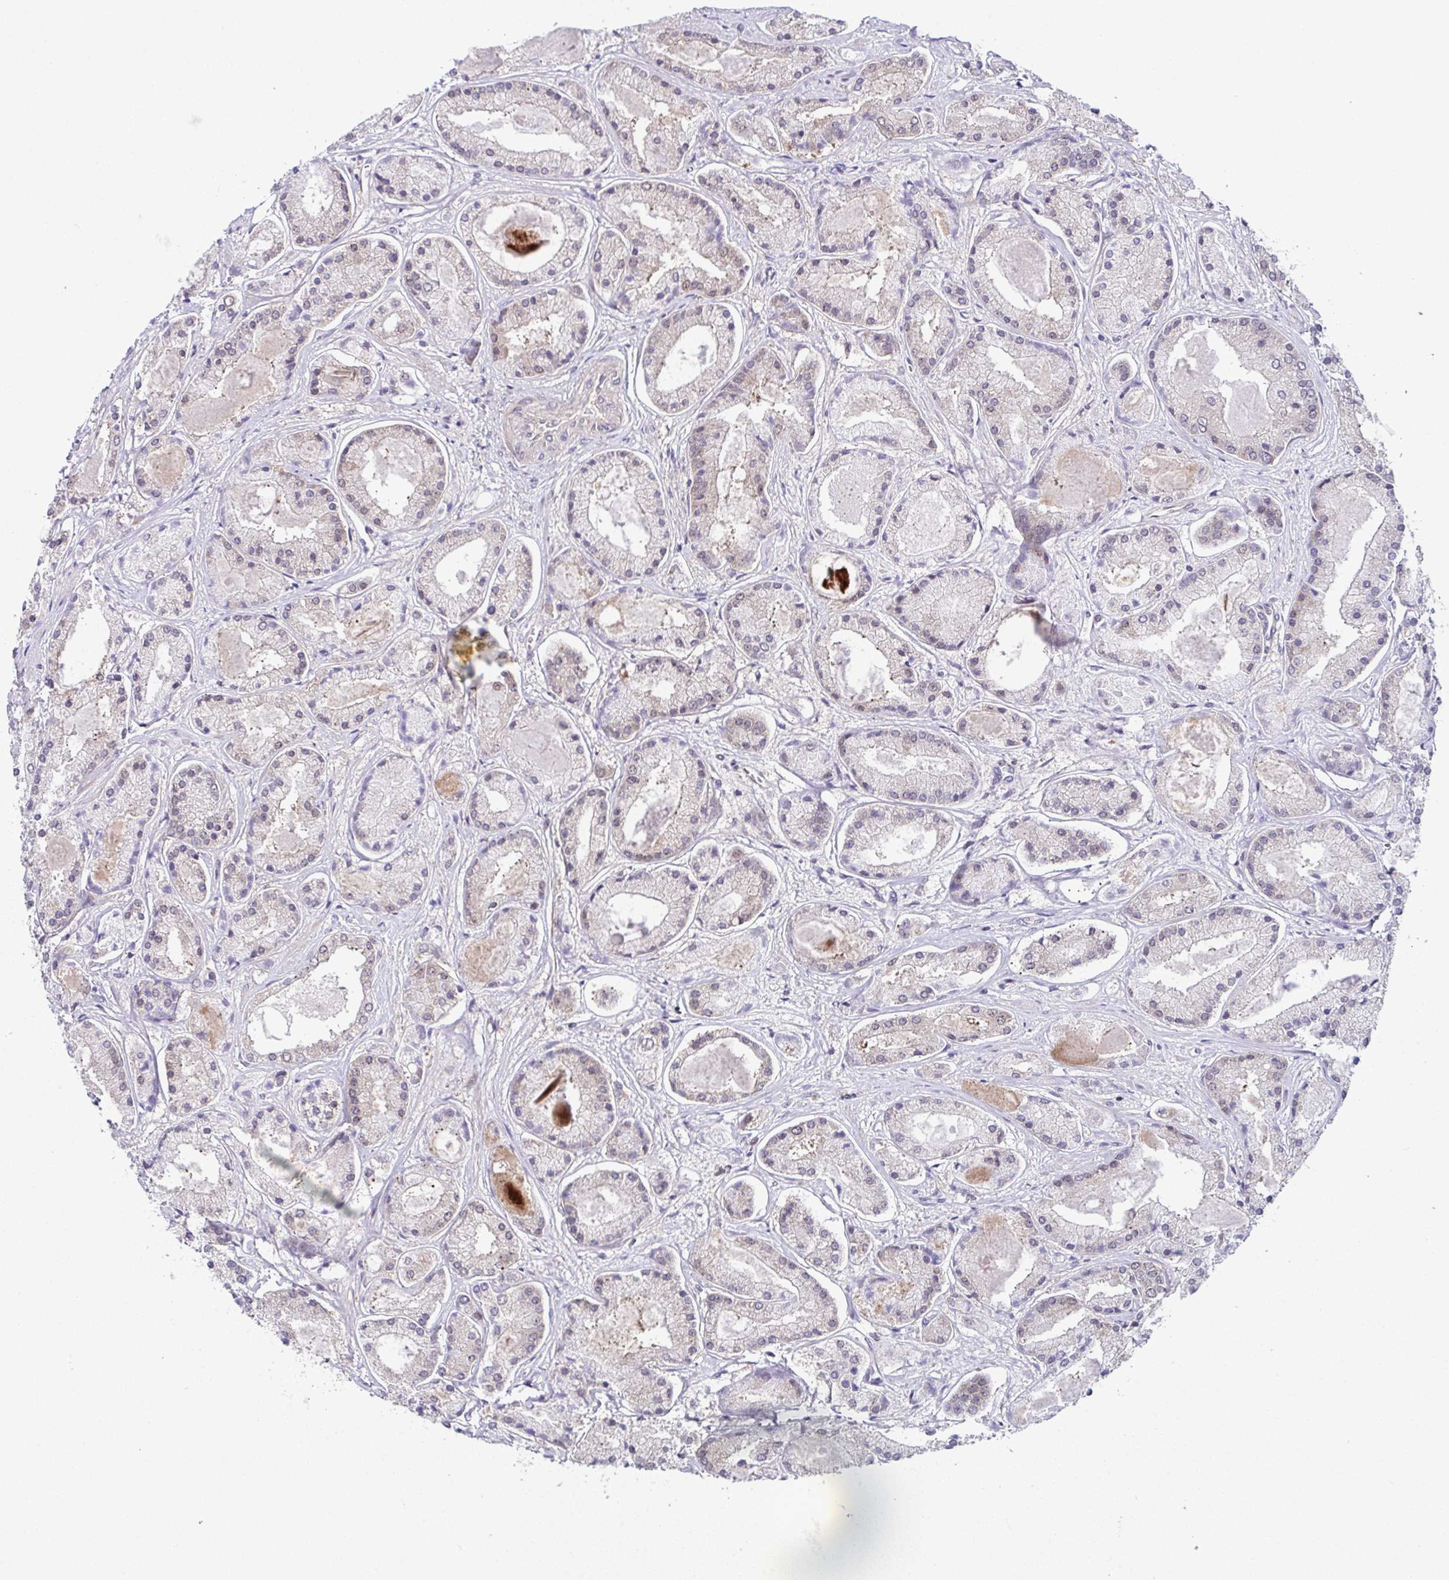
{"staining": {"intensity": "negative", "quantity": "none", "location": "none"}, "tissue": "prostate cancer", "cell_type": "Tumor cells", "image_type": "cancer", "snomed": [{"axis": "morphology", "description": "Adenocarcinoma, High grade"}, {"axis": "topography", "description": "Prostate"}], "caption": "An immunohistochemistry histopathology image of prostate cancer is shown. There is no staining in tumor cells of prostate cancer.", "gene": "DNAJB1", "patient": {"sex": "male", "age": 67}}